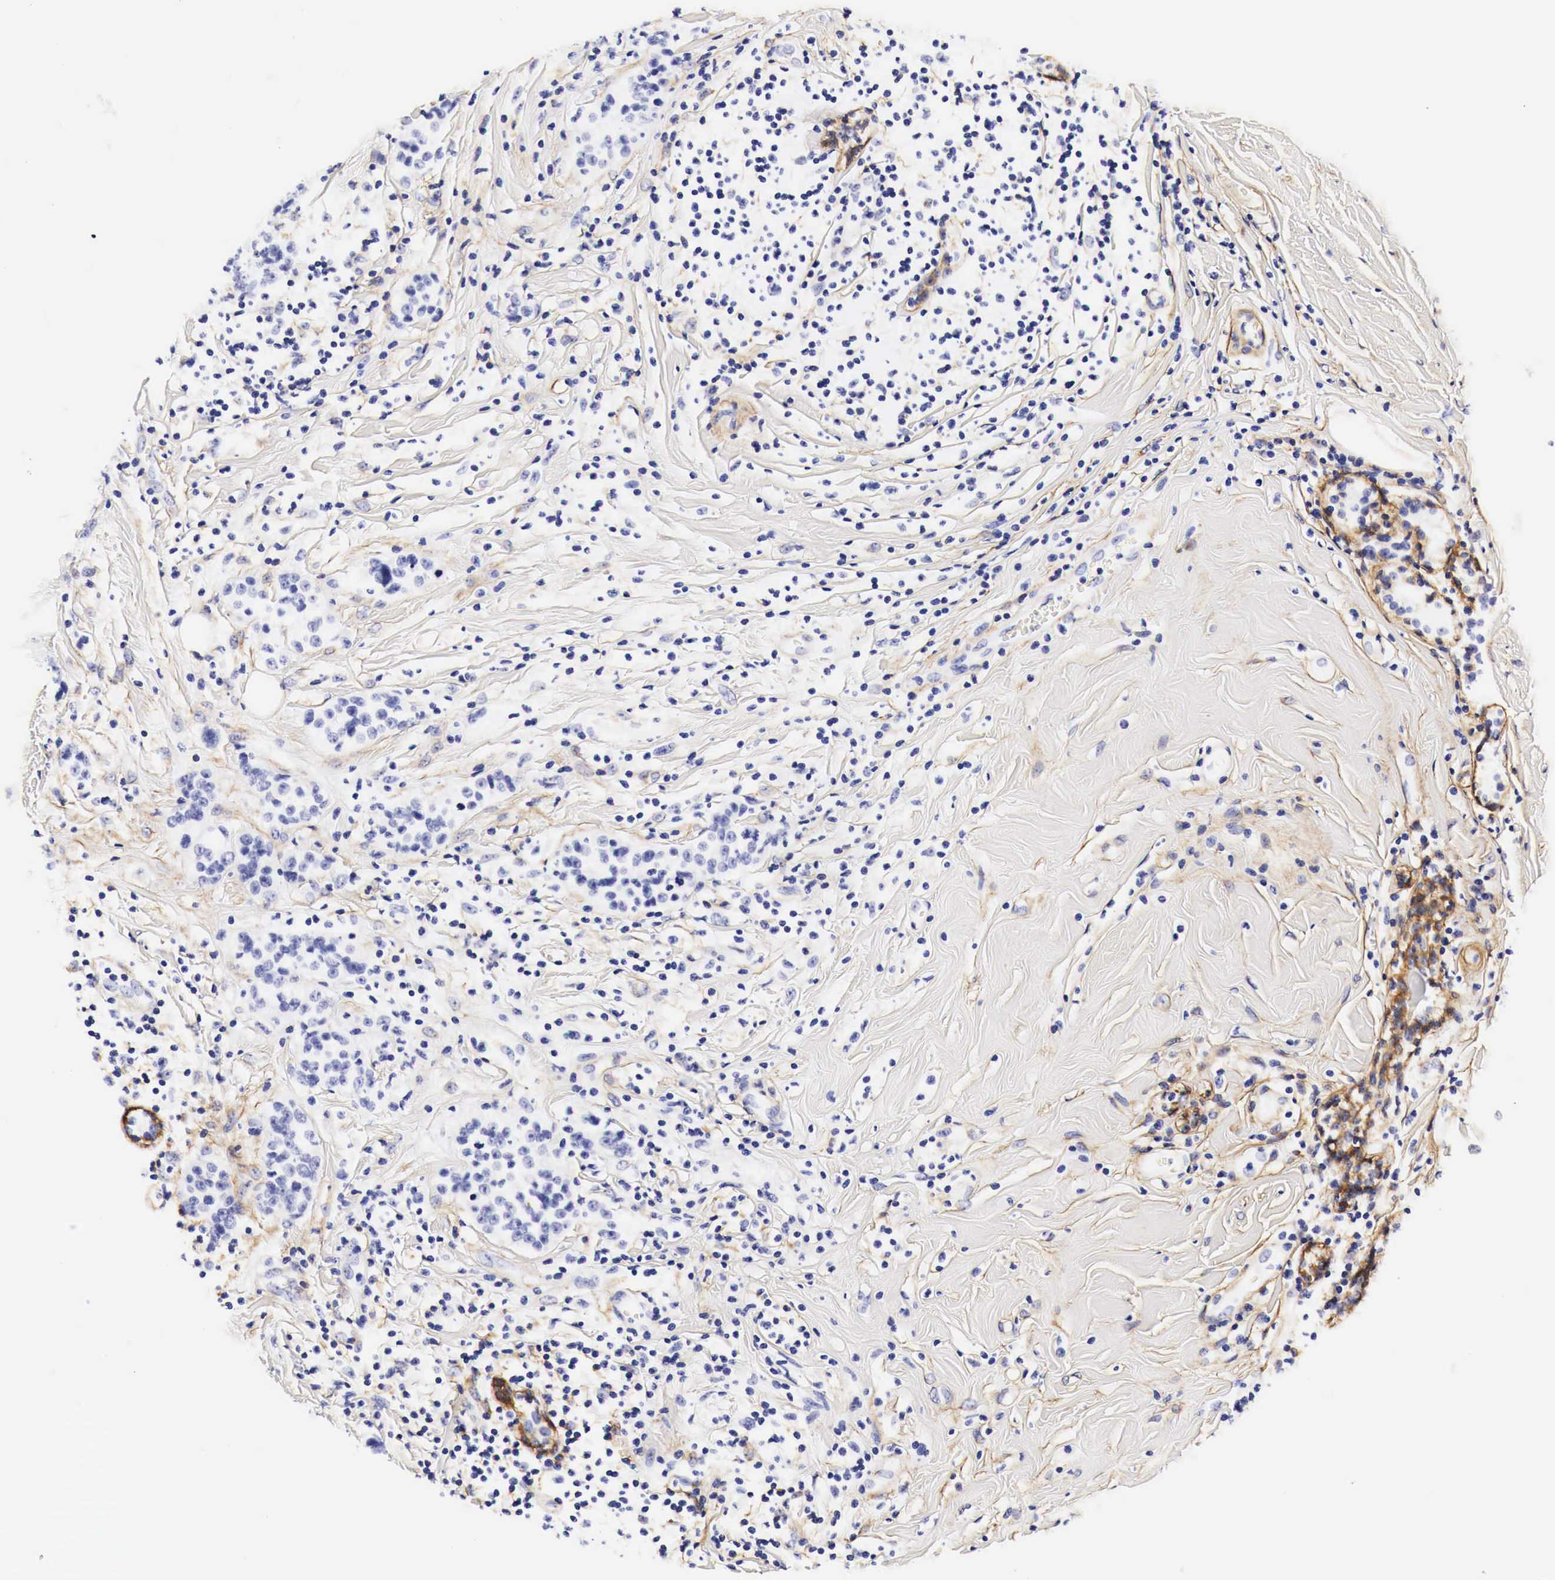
{"staining": {"intensity": "weak", "quantity": "<25%", "location": "cytoplasmic/membranous"}, "tissue": "breast cancer", "cell_type": "Tumor cells", "image_type": "cancer", "snomed": [{"axis": "morphology", "description": "Duct carcinoma"}, {"axis": "topography", "description": "Breast"}], "caption": "Breast cancer stained for a protein using immunohistochemistry (IHC) shows no expression tumor cells.", "gene": "EGFR", "patient": {"sex": "female", "age": 55}}